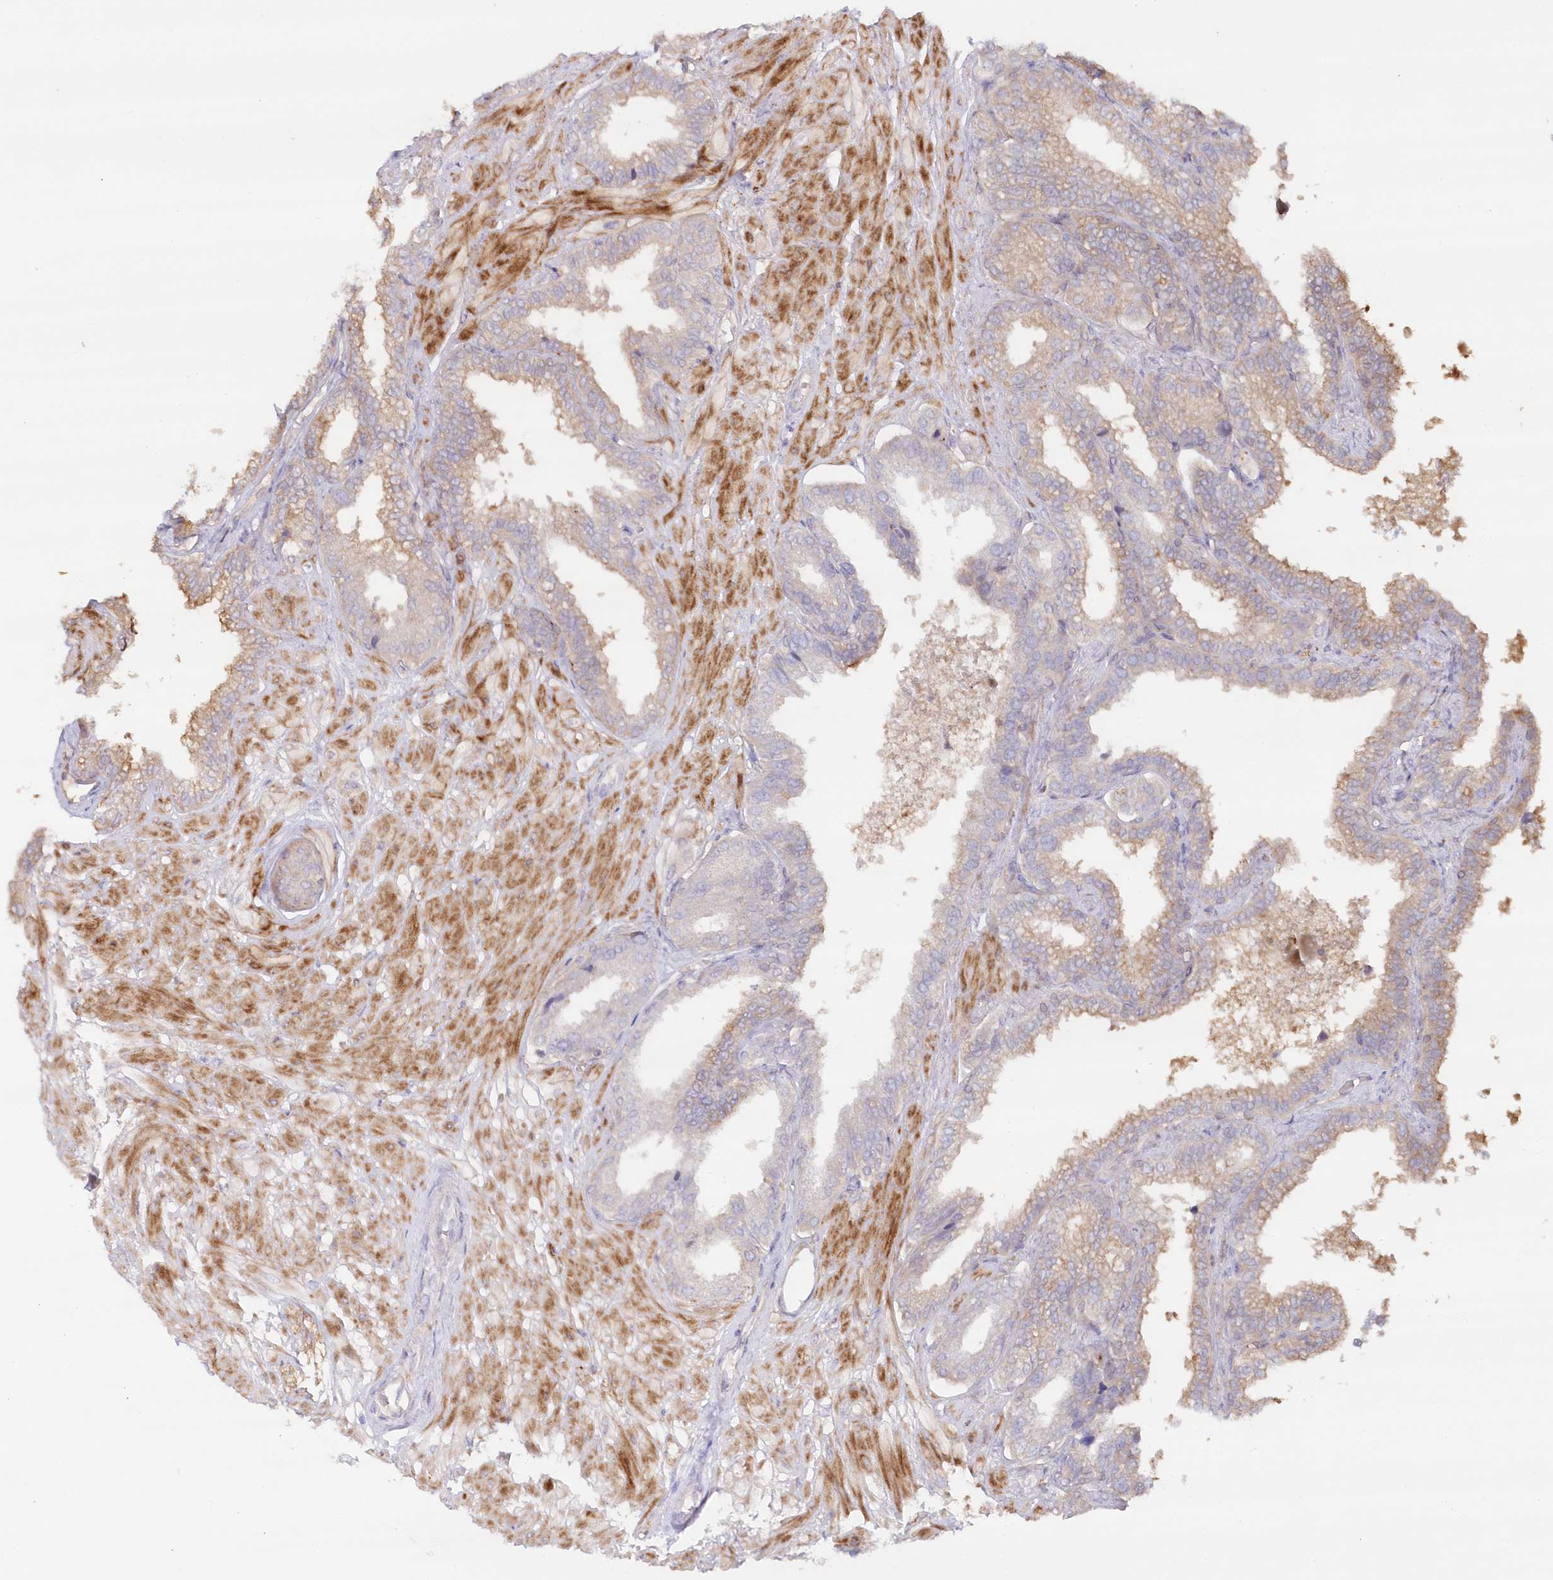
{"staining": {"intensity": "moderate", "quantity": "25%-75%", "location": "cytoplasmic/membranous"}, "tissue": "seminal vesicle", "cell_type": "Glandular cells", "image_type": "normal", "snomed": [{"axis": "morphology", "description": "Normal tissue, NOS"}, {"axis": "topography", "description": "Seminal veicle"}], "caption": "Protein positivity by immunohistochemistry demonstrates moderate cytoplasmic/membranous positivity in about 25%-75% of glandular cells in unremarkable seminal vesicle.", "gene": "GBE1", "patient": {"sex": "male", "age": 46}}